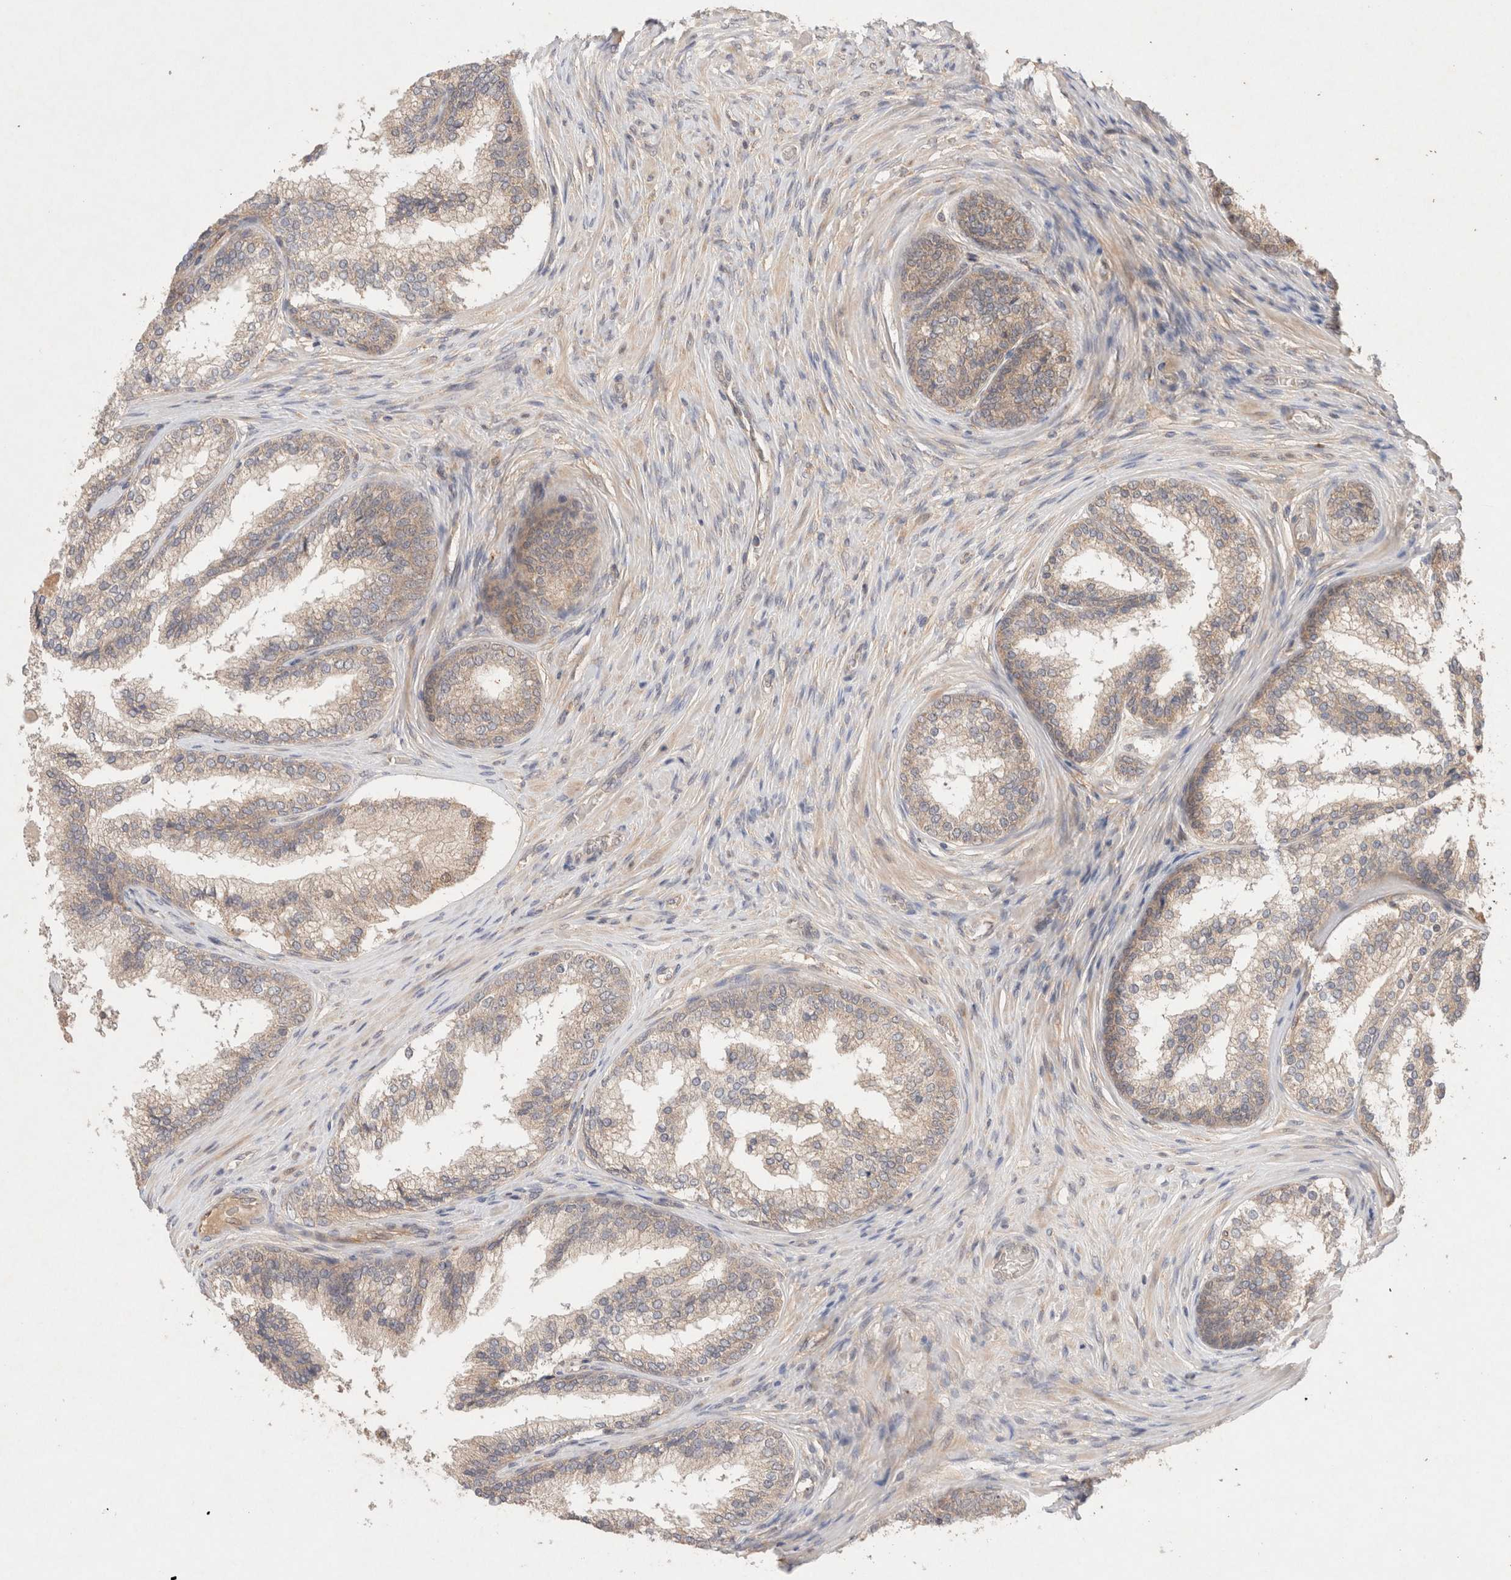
{"staining": {"intensity": "moderate", "quantity": "25%-75%", "location": "cytoplasmic/membranous"}, "tissue": "prostate cancer", "cell_type": "Tumor cells", "image_type": "cancer", "snomed": [{"axis": "morphology", "description": "Adenocarcinoma, High grade"}, {"axis": "topography", "description": "Prostate"}], "caption": "Immunohistochemistry (IHC) histopathology image of human prostate cancer (adenocarcinoma (high-grade)) stained for a protein (brown), which demonstrates medium levels of moderate cytoplasmic/membranous positivity in approximately 25%-75% of tumor cells.", "gene": "KLHL20", "patient": {"sex": "male", "age": 56}}